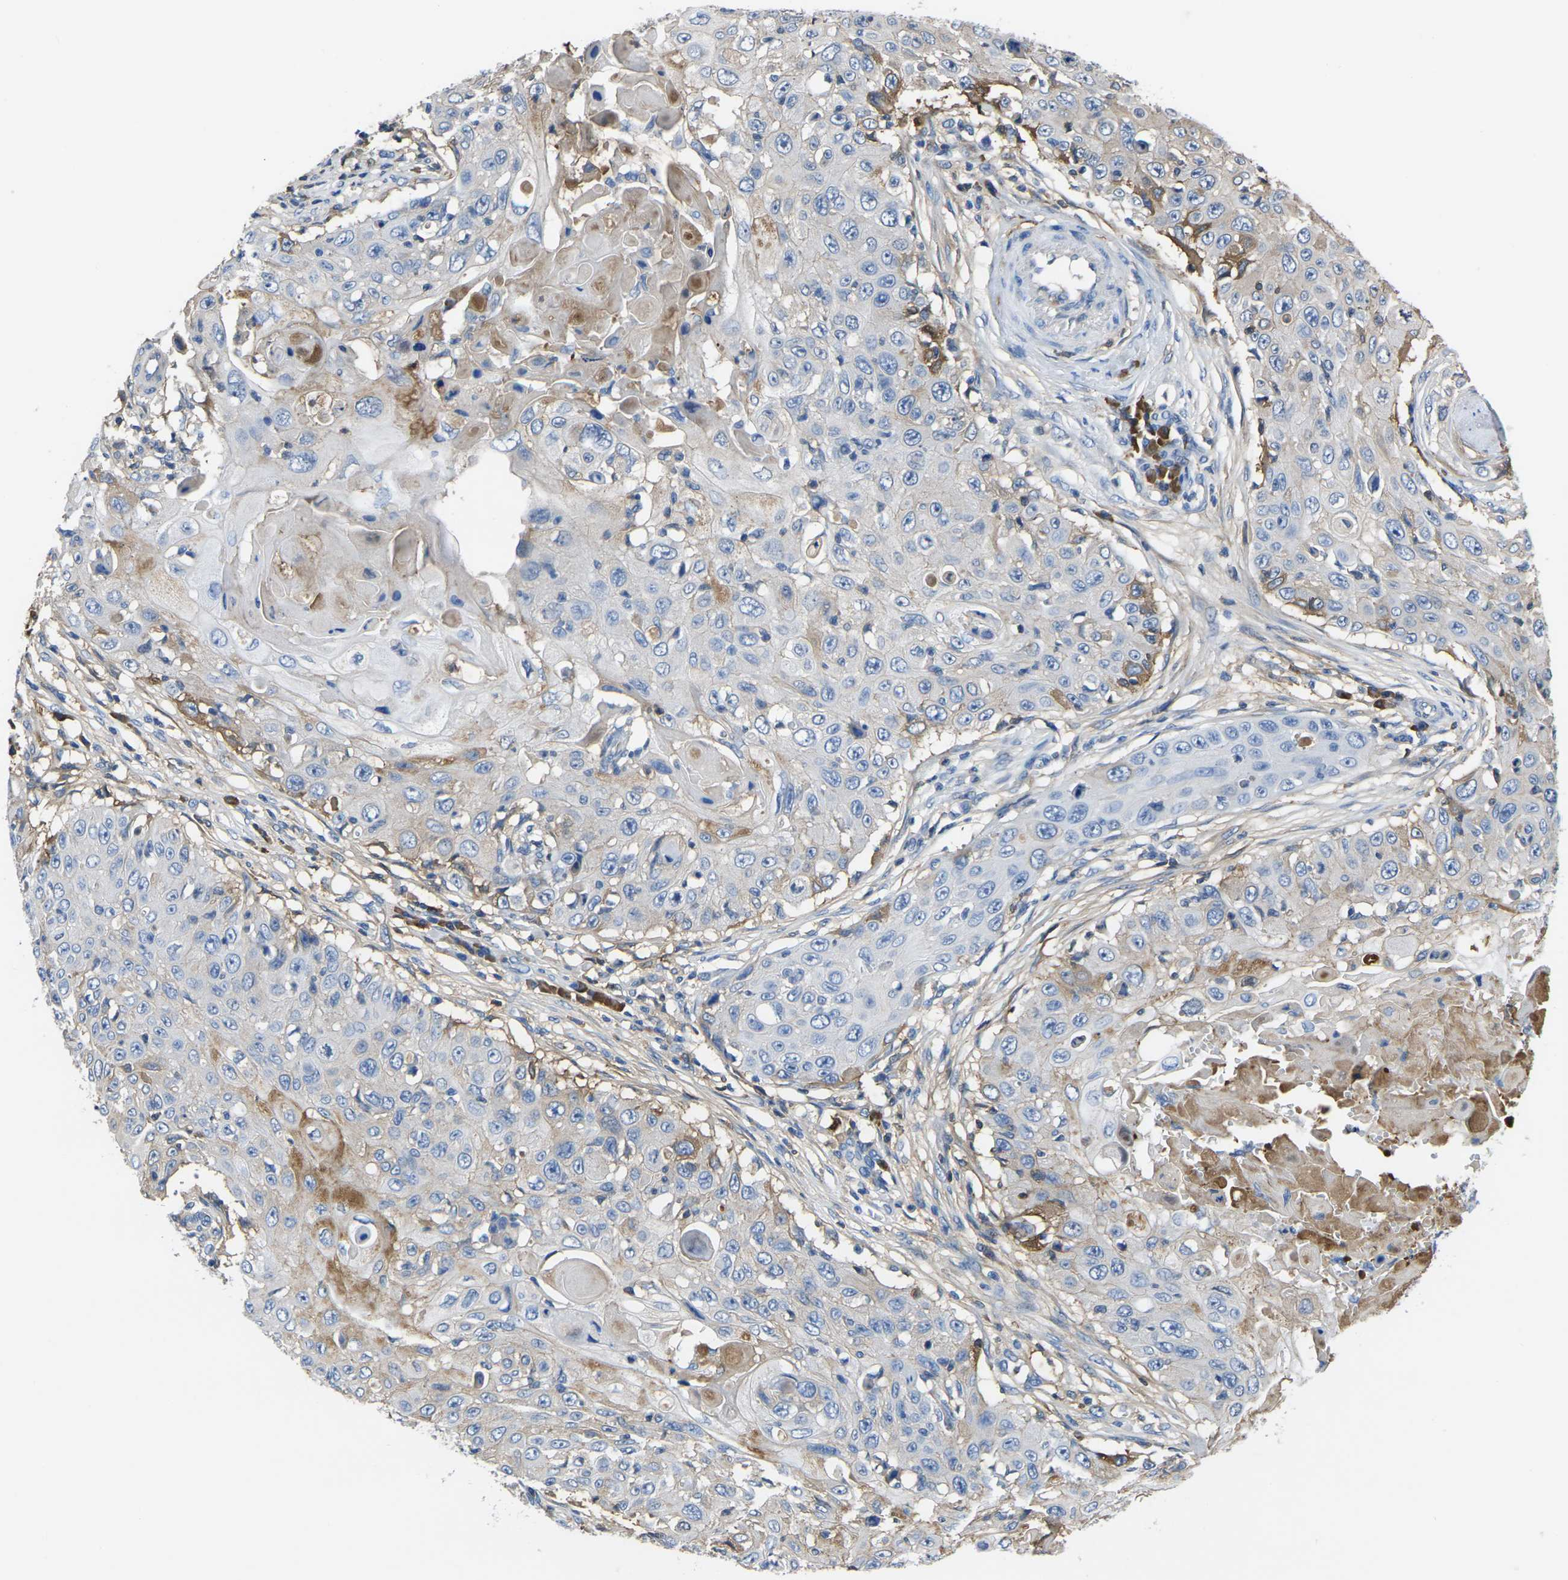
{"staining": {"intensity": "moderate", "quantity": "<25%", "location": "cytoplasmic/membranous"}, "tissue": "skin cancer", "cell_type": "Tumor cells", "image_type": "cancer", "snomed": [{"axis": "morphology", "description": "Squamous cell carcinoma, NOS"}, {"axis": "topography", "description": "Skin"}], "caption": "DAB (3,3'-diaminobenzidine) immunohistochemical staining of human squamous cell carcinoma (skin) exhibits moderate cytoplasmic/membranous protein expression in approximately <25% of tumor cells.", "gene": "GREM2", "patient": {"sex": "male", "age": 86}}